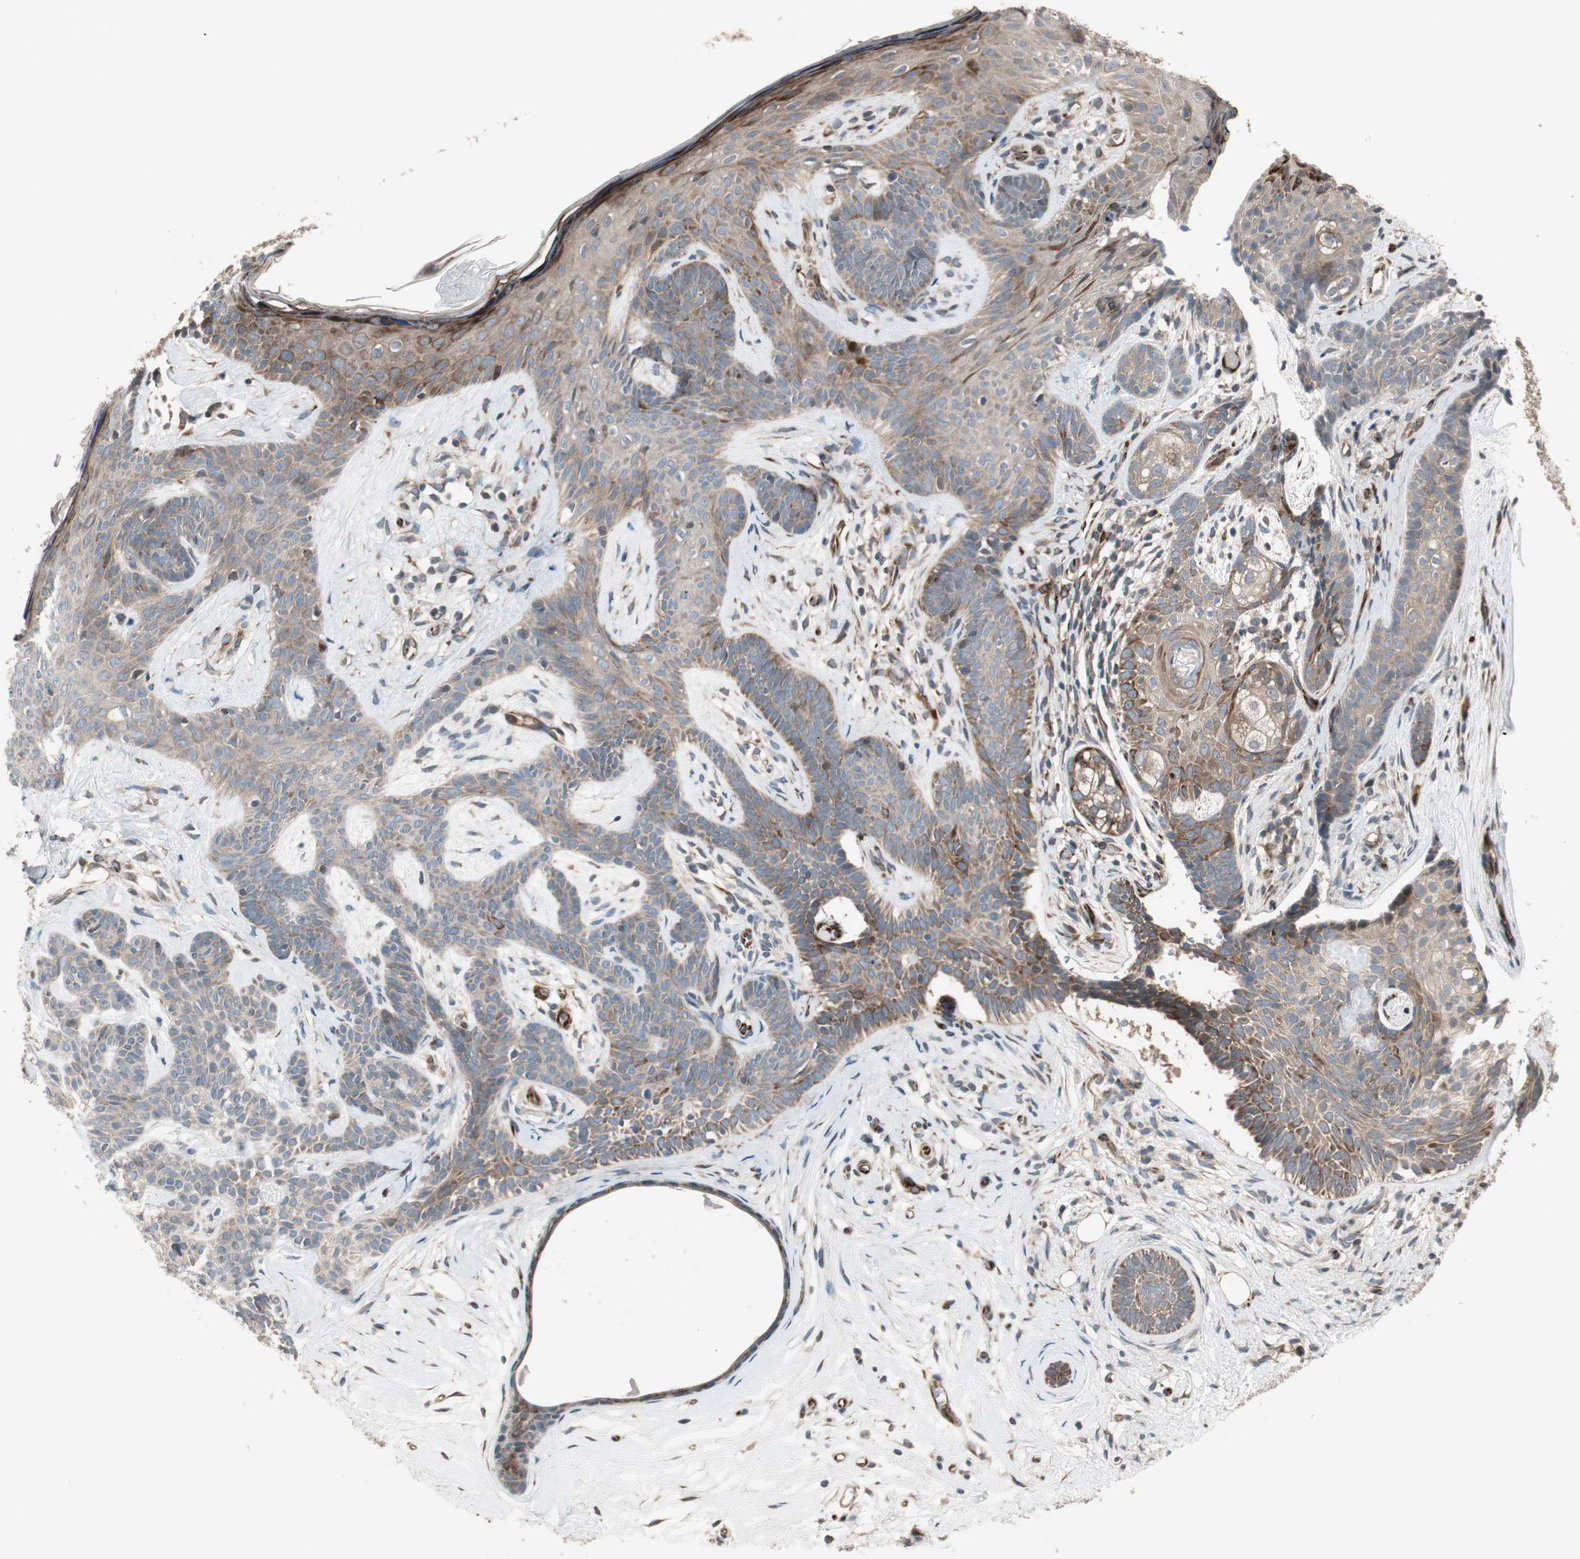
{"staining": {"intensity": "moderate", "quantity": "<25%", "location": "cytoplasmic/membranous"}, "tissue": "skin cancer", "cell_type": "Tumor cells", "image_type": "cancer", "snomed": [{"axis": "morphology", "description": "Developmental malformation"}, {"axis": "morphology", "description": "Basal cell carcinoma"}, {"axis": "topography", "description": "Skin"}], "caption": "Protein staining of basal cell carcinoma (skin) tissue reveals moderate cytoplasmic/membranous expression in about <25% of tumor cells.", "gene": "PPP2R5E", "patient": {"sex": "female", "age": 62}}